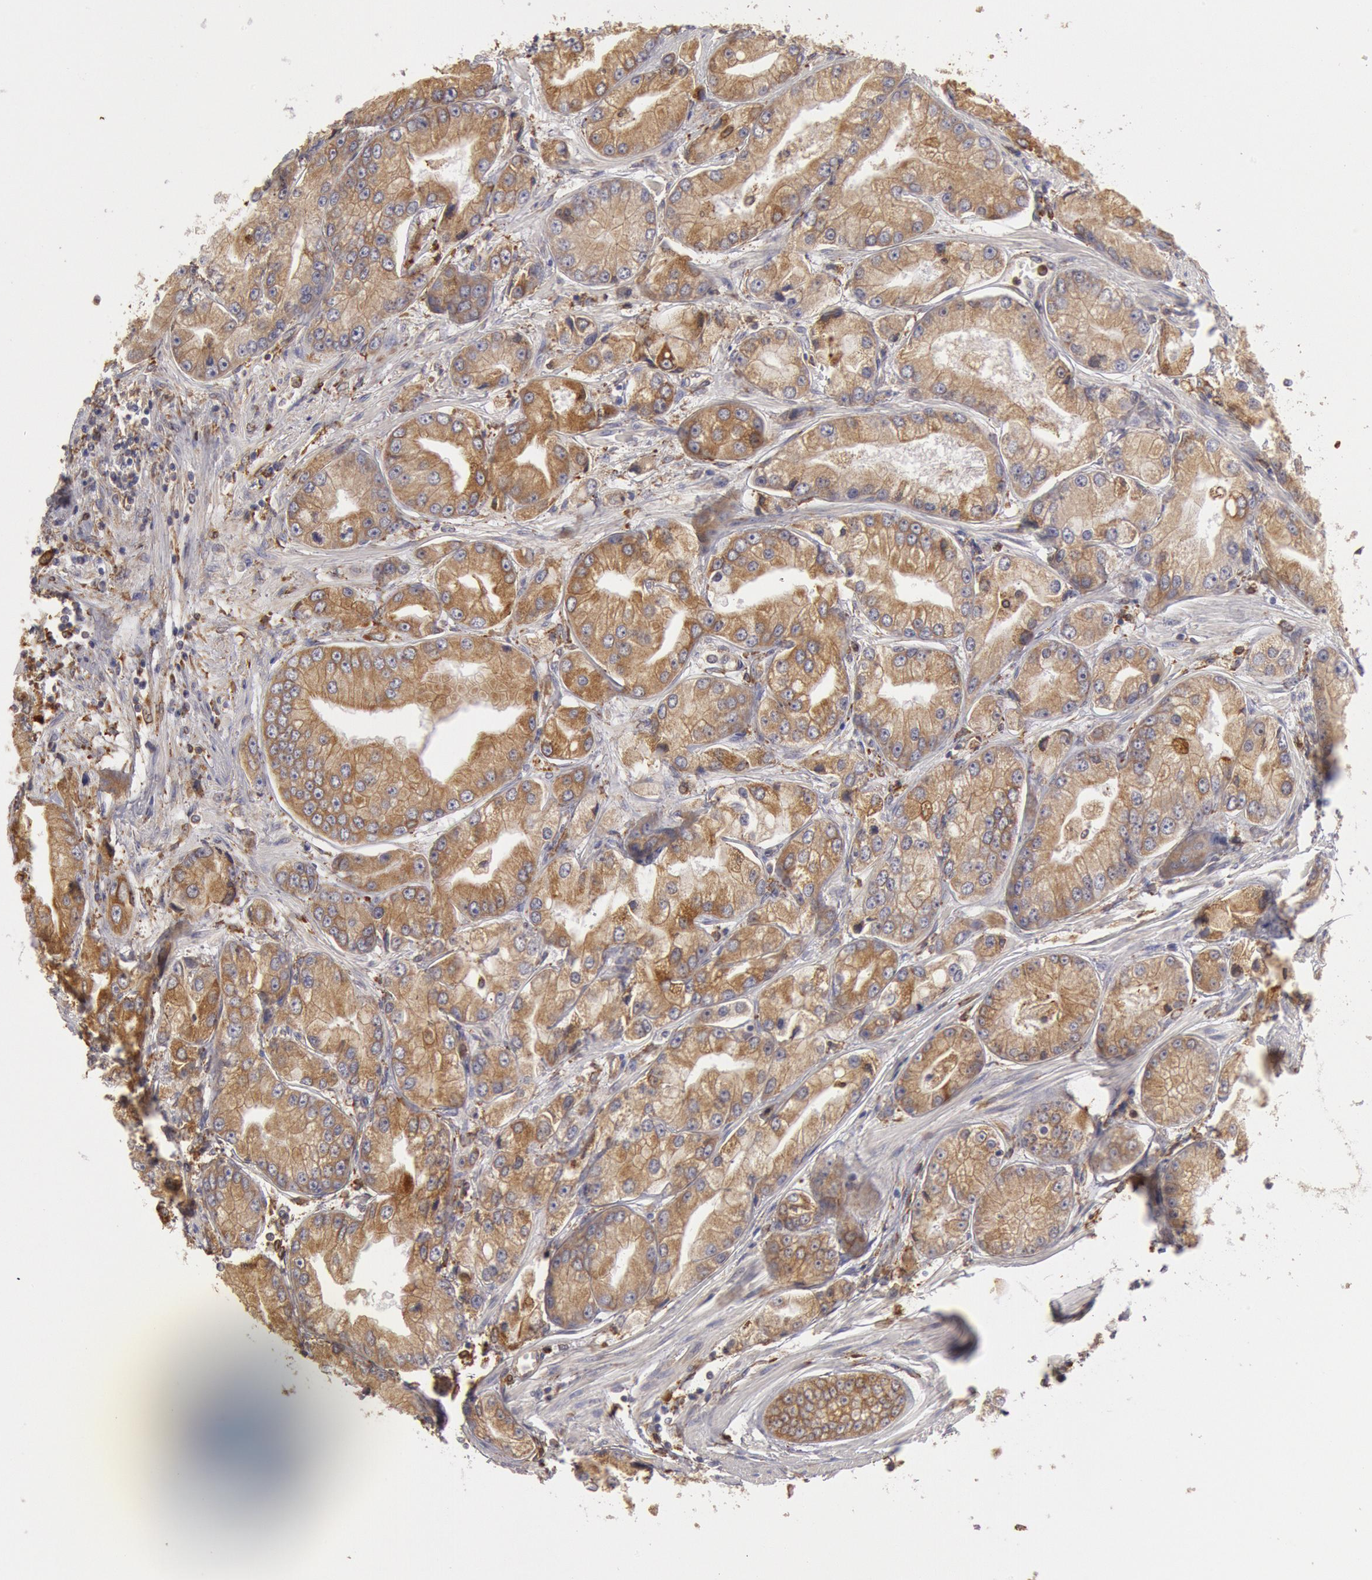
{"staining": {"intensity": "moderate", "quantity": ">75%", "location": "cytoplasmic/membranous"}, "tissue": "prostate cancer", "cell_type": "Tumor cells", "image_type": "cancer", "snomed": [{"axis": "morphology", "description": "Adenocarcinoma, Medium grade"}, {"axis": "topography", "description": "Prostate"}], "caption": "Protein expression analysis of prostate cancer reveals moderate cytoplasmic/membranous staining in about >75% of tumor cells.", "gene": "ERP44", "patient": {"sex": "male", "age": 72}}